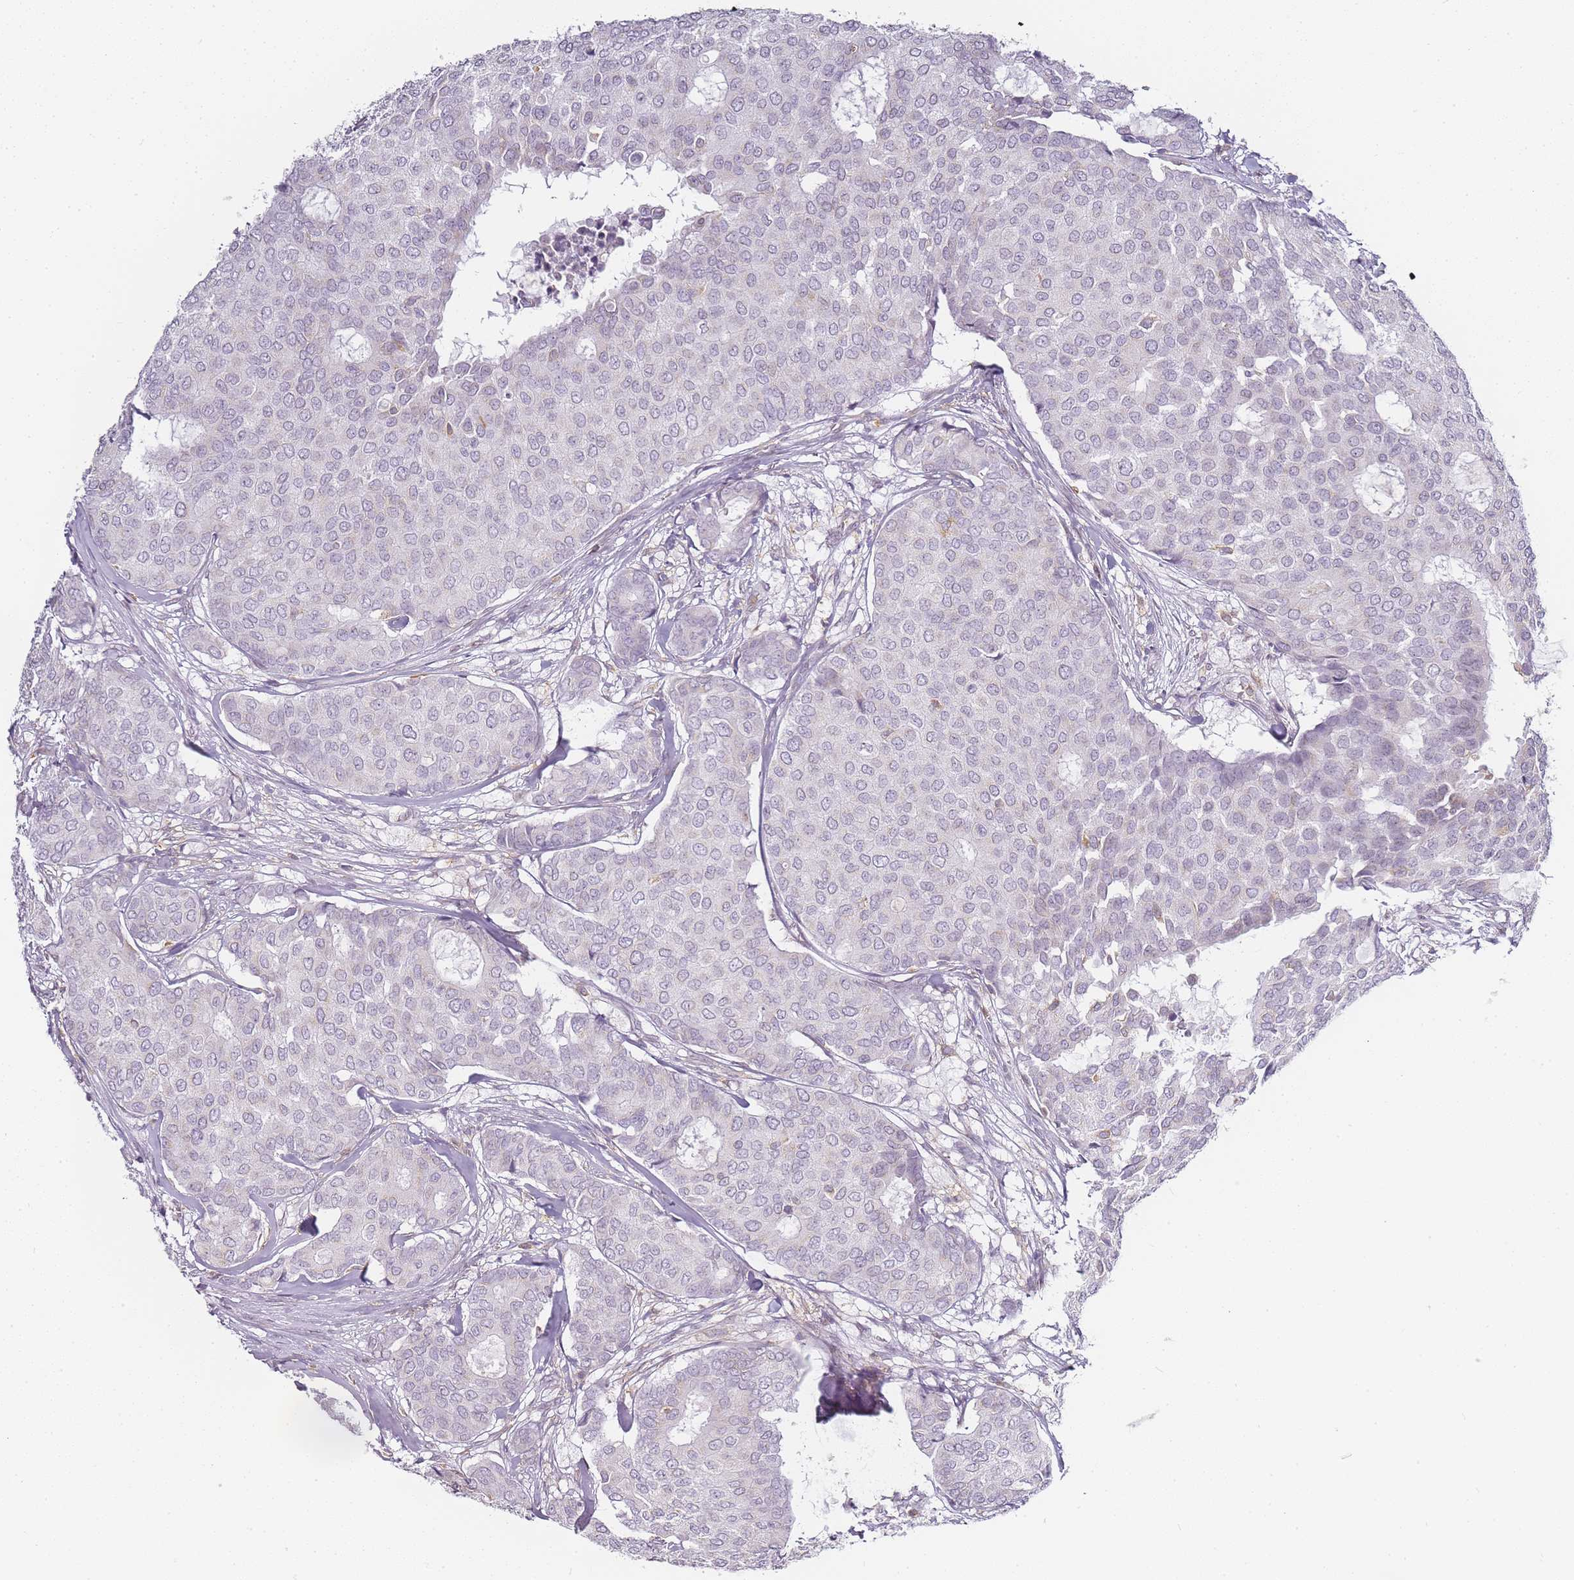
{"staining": {"intensity": "negative", "quantity": "none", "location": "none"}, "tissue": "breast cancer", "cell_type": "Tumor cells", "image_type": "cancer", "snomed": [{"axis": "morphology", "description": "Duct carcinoma"}, {"axis": "topography", "description": "Breast"}], "caption": "The immunohistochemistry photomicrograph has no significant positivity in tumor cells of breast cancer tissue.", "gene": "JAKMIP1", "patient": {"sex": "female", "age": 75}}